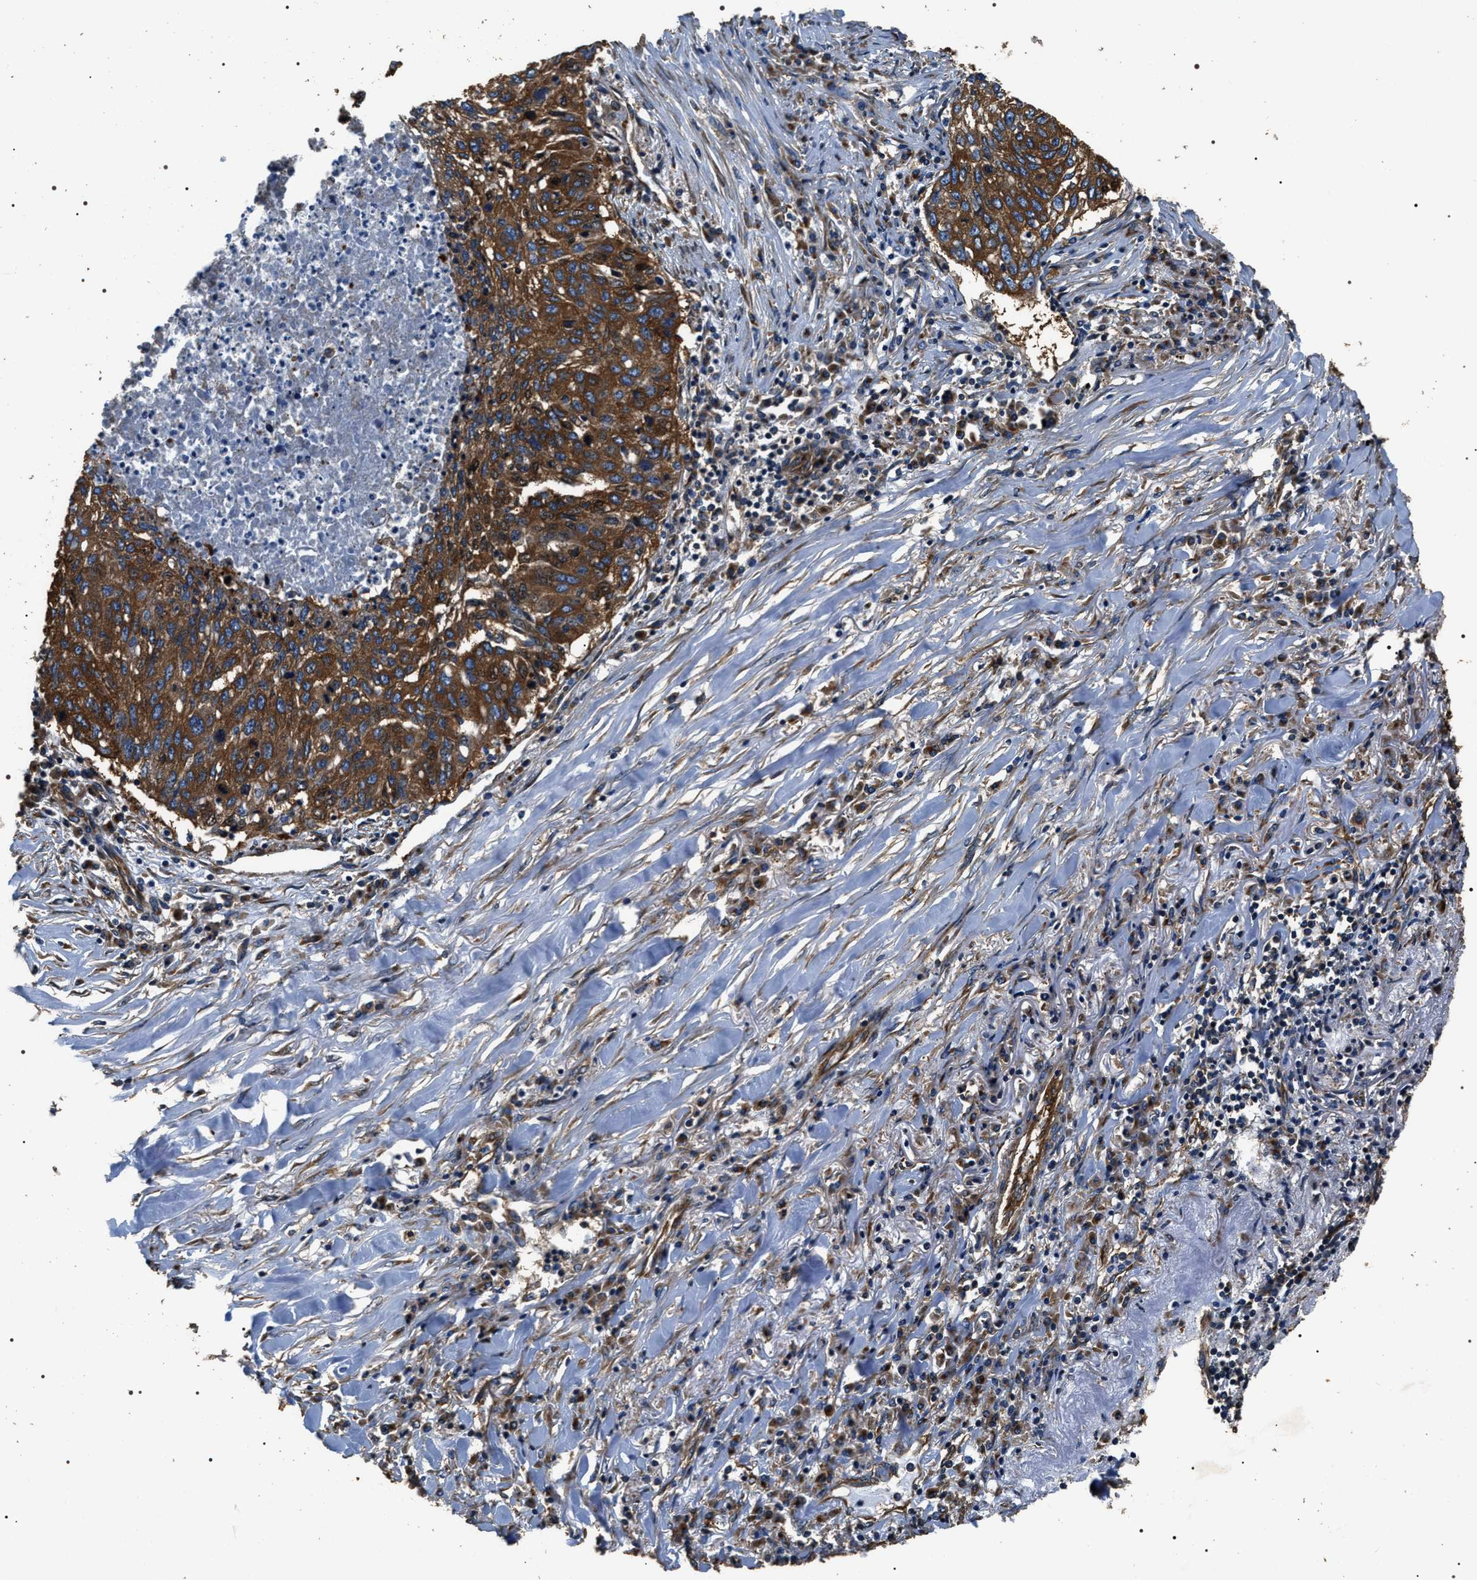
{"staining": {"intensity": "strong", "quantity": ">75%", "location": "cytoplasmic/membranous"}, "tissue": "lung cancer", "cell_type": "Tumor cells", "image_type": "cancer", "snomed": [{"axis": "morphology", "description": "Squamous cell carcinoma, NOS"}, {"axis": "topography", "description": "Lung"}], "caption": "Lung squamous cell carcinoma stained with IHC demonstrates strong cytoplasmic/membranous positivity in about >75% of tumor cells.", "gene": "KTN1", "patient": {"sex": "female", "age": 63}}